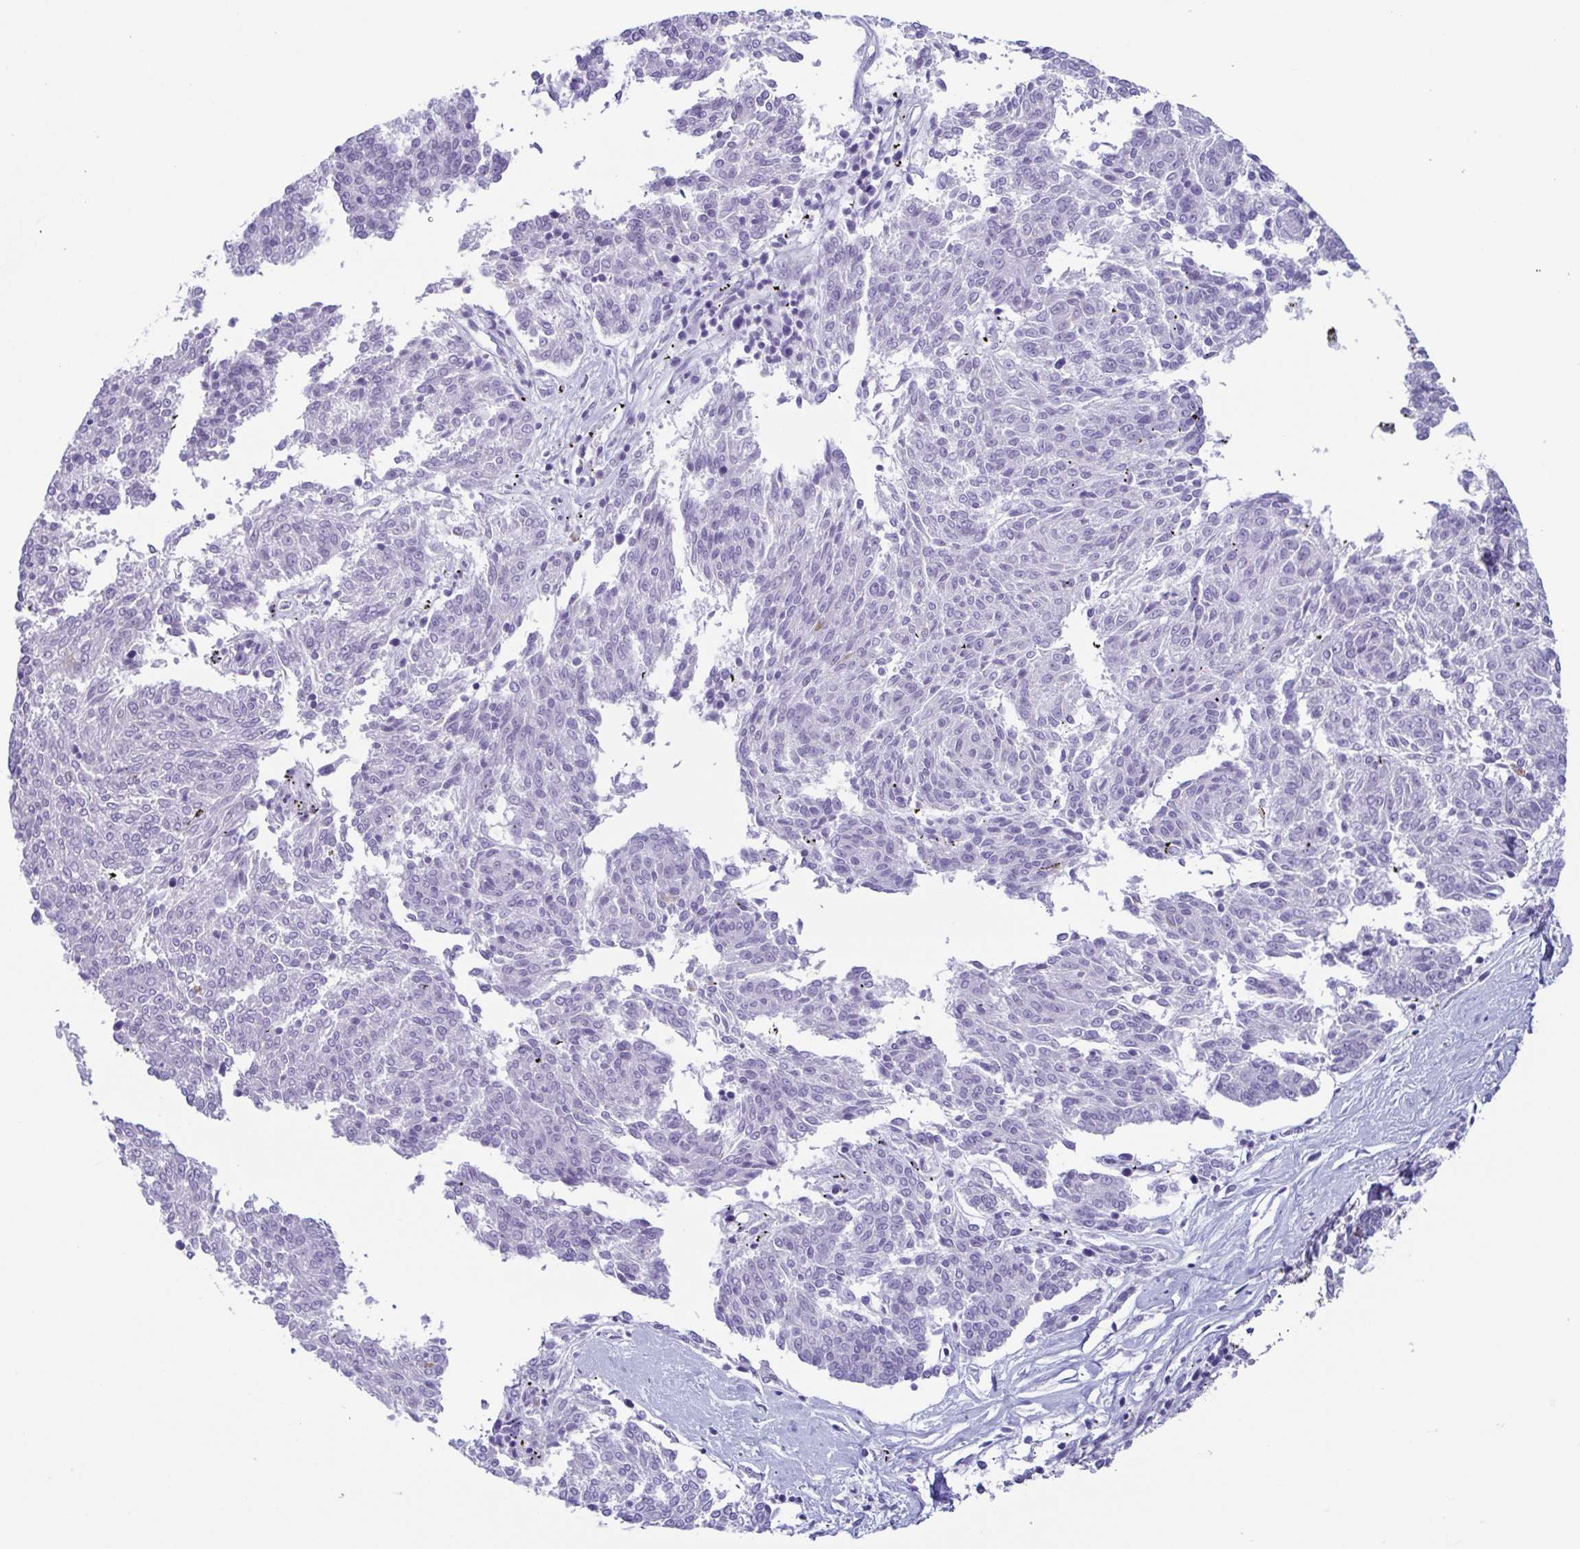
{"staining": {"intensity": "negative", "quantity": "none", "location": "none"}, "tissue": "melanoma", "cell_type": "Tumor cells", "image_type": "cancer", "snomed": [{"axis": "morphology", "description": "Malignant melanoma, NOS"}, {"axis": "topography", "description": "Skin"}], "caption": "This is an immunohistochemistry image of malignant melanoma. There is no staining in tumor cells.", "gene": "AZU1", "patient": {"sex": "female", "age": 72}}